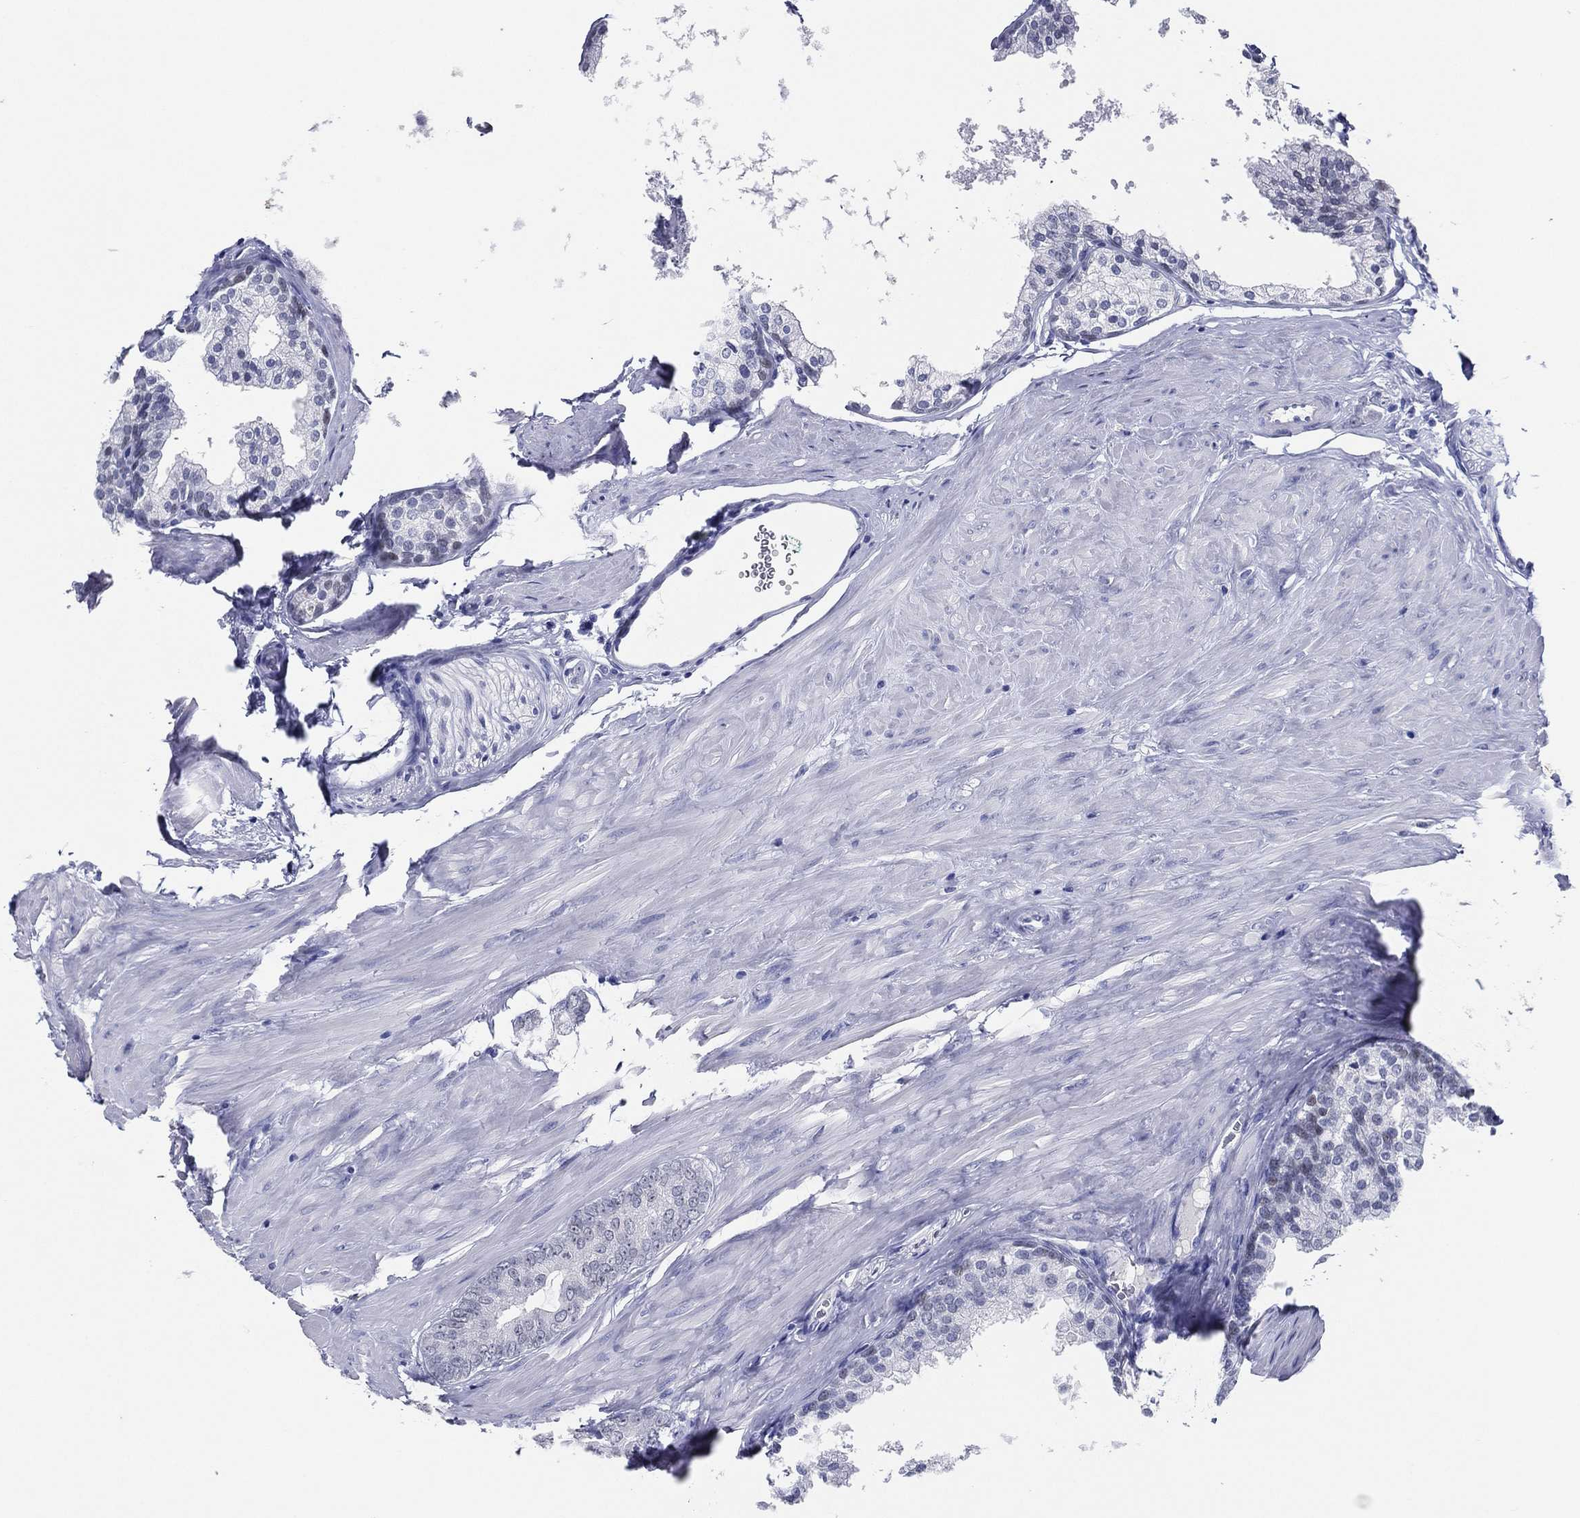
{"staining": {"intensity": "negative", "quantity": "none", "location": "none"}, "tissue": "prostate cancer", "cell_type": "Tumor cells", "image_type": "cancer", "snomed": [{"axis": "morphology", "description": "Adenocarcinoma, NOS"}, {"axis": "topography", "description": "Prostate"}], "caption": "The image demonstrates no staining of tumor cells in prostate cancer.", "gene": "TFAP2A", "patient": {"sex": "male", "age": 55}}